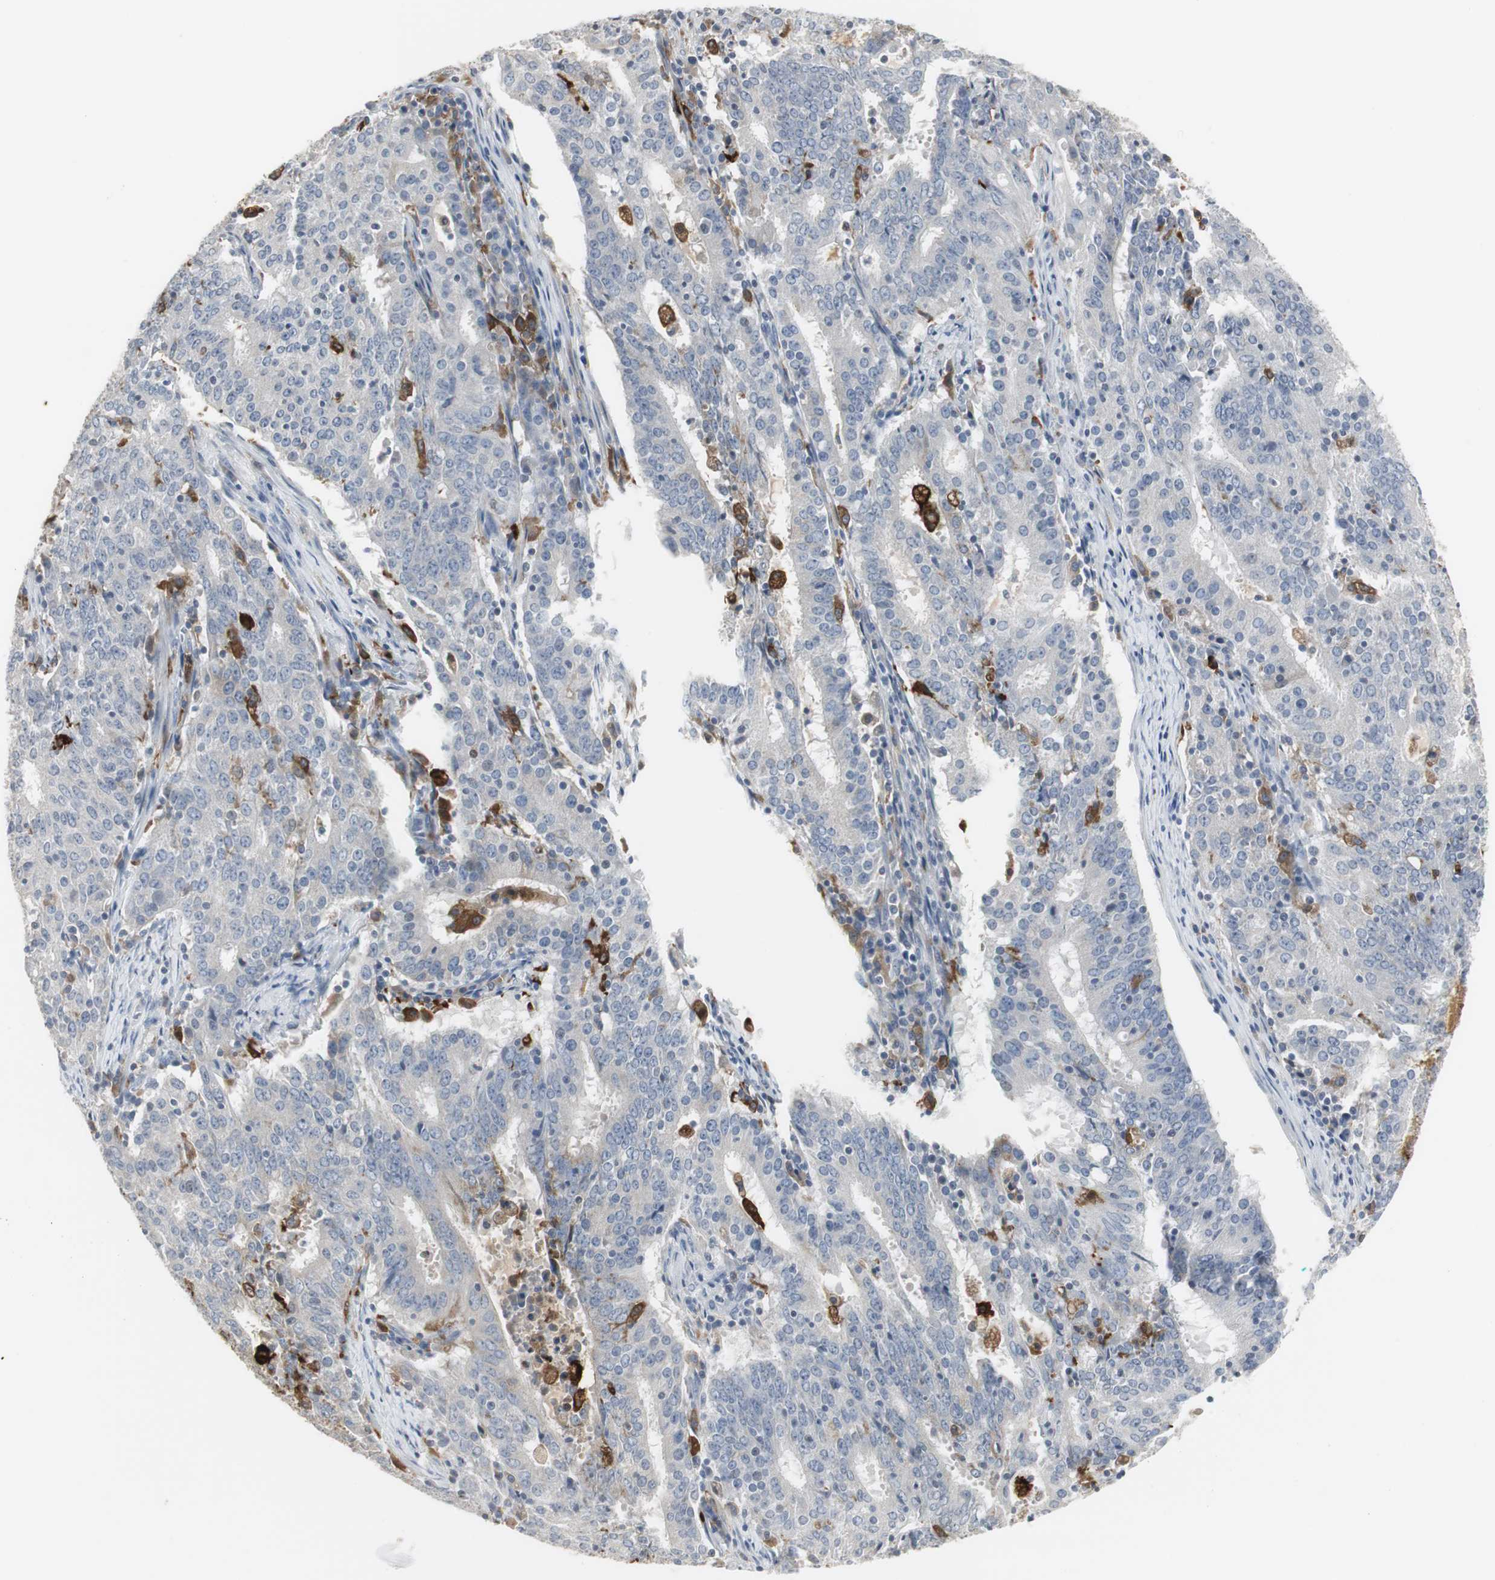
{"staining": {"intensity": "moderate", "quantity": "<25%", "location": "cytoplasmic/membranous"}, "tissue": "cervical cancer", "cell_type": "Tumor cells", "image_type": "cancer", "snomed": [{"axis": "morphology", "description": "Adenocarcinoma, NOS"}, {"axis": "topography", "description": "Cervix"}], "caption": "Immunohistochemistry (IHC) (DAB (3,3'-diaminobenzidine)) staining of human cervical cancer (adenocarcinoma) shows moderate cytoplasmic/membranous protein staining in approximately <25% of tumor cells. (Stains: DAB in brown, nuclei in blue, Microscopy: brightfield microscopy at high magnification).", "gene": "PI15", "patient": {"sex": "female", "age": 44}}